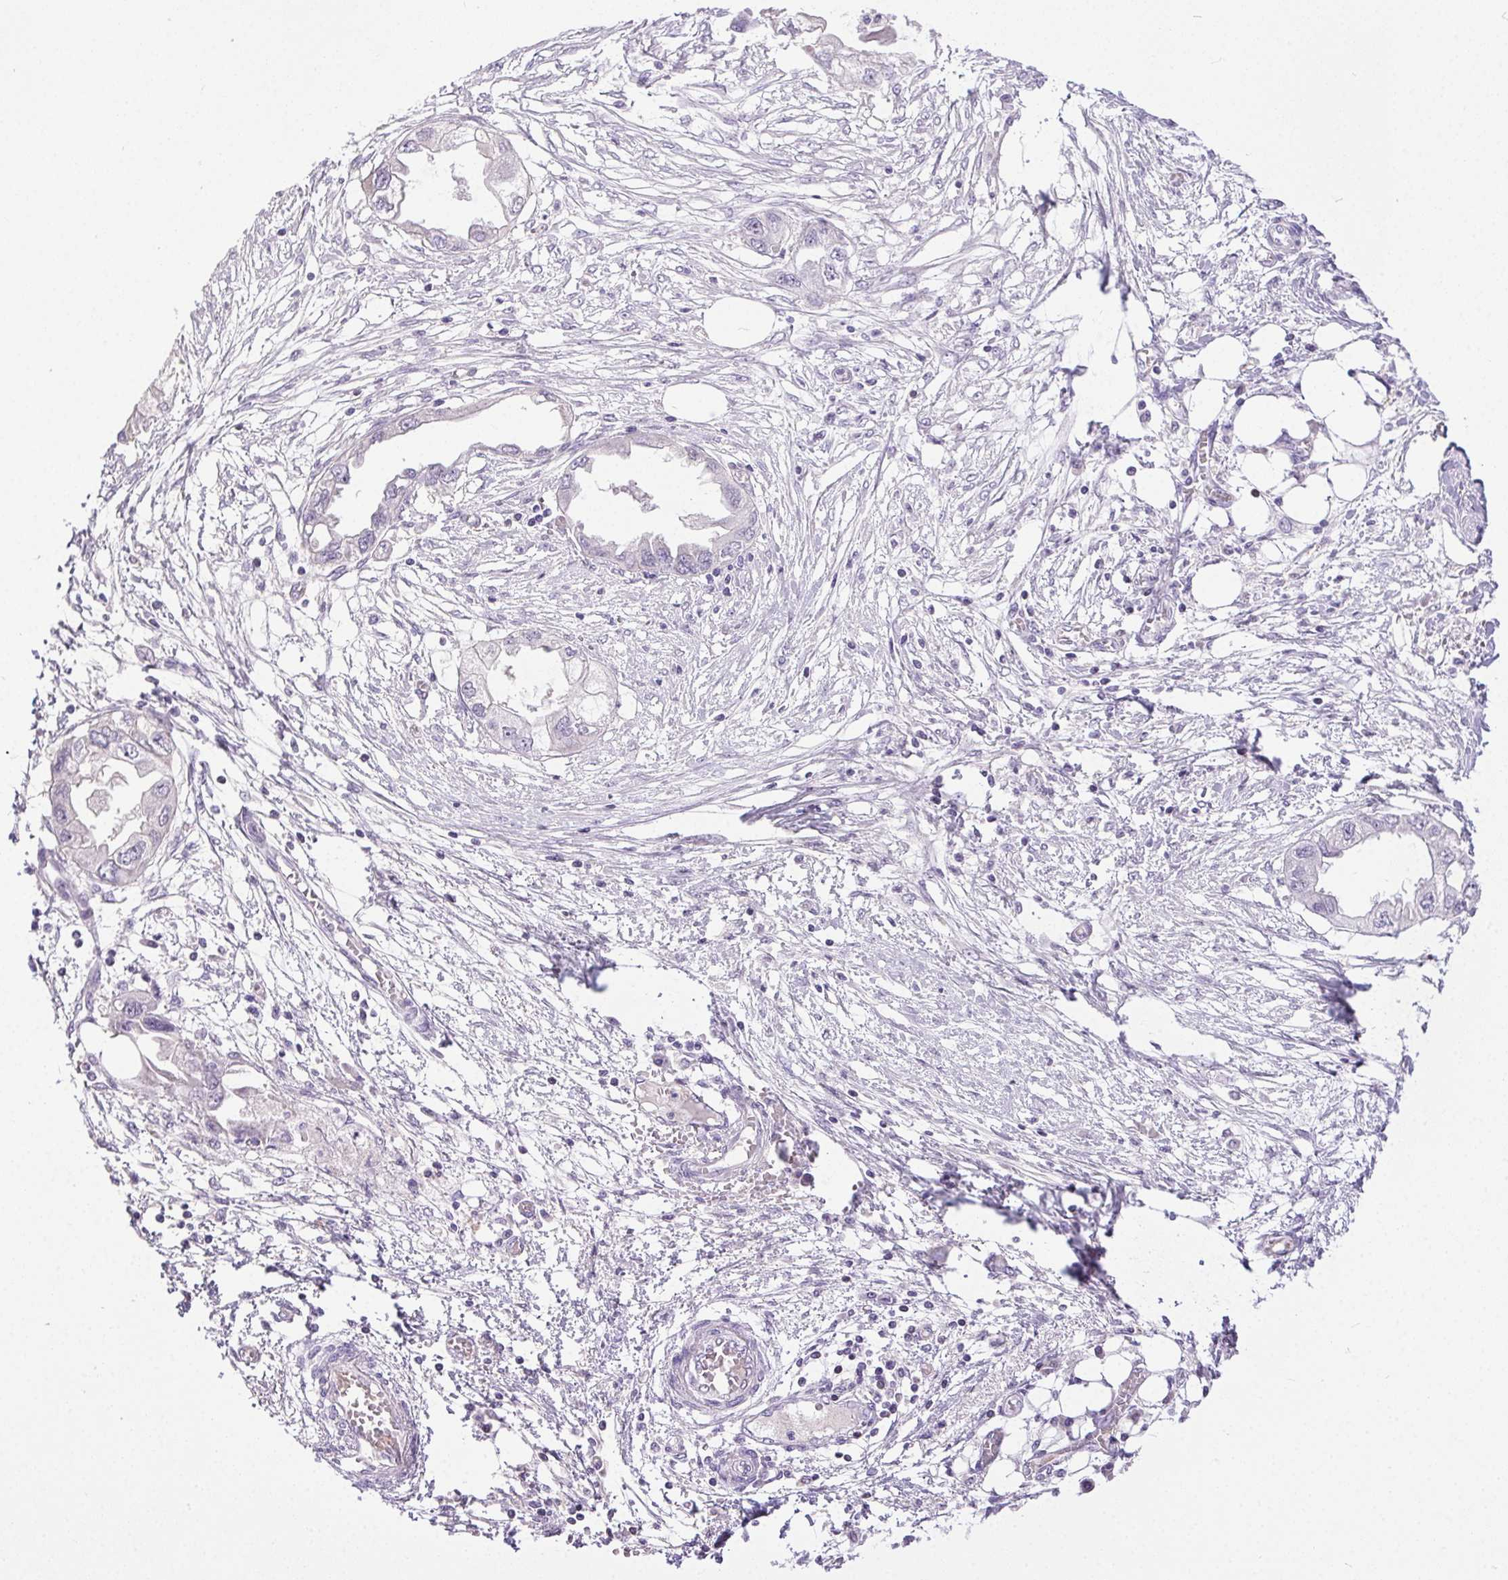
{"staining": {"intensity": "negative", "quantity": "none", "location": "none"}, "tissue": "endometrial cancer", "cell_type": "Tumor cells", "image_type": "cancer", "snomed": [{"axis": "morphology", "description": "Adenocarcinoma, NOS"}, {"axis": "morphology", "description": "Adenocarcinoma, metastatic, NOS"}, {"axis": "topography", "description": "Adipose tissue"}, {"axis": "topography", "description": "Endometrium"}], "caption": "Human endometrial cancer (metastatic adenocarcinoma) stained for a protein using immunohistochemistry reveals no expression in tumor cells.", "gene": "SYCE2", "patient": {"sex": "female", "age": 67}}